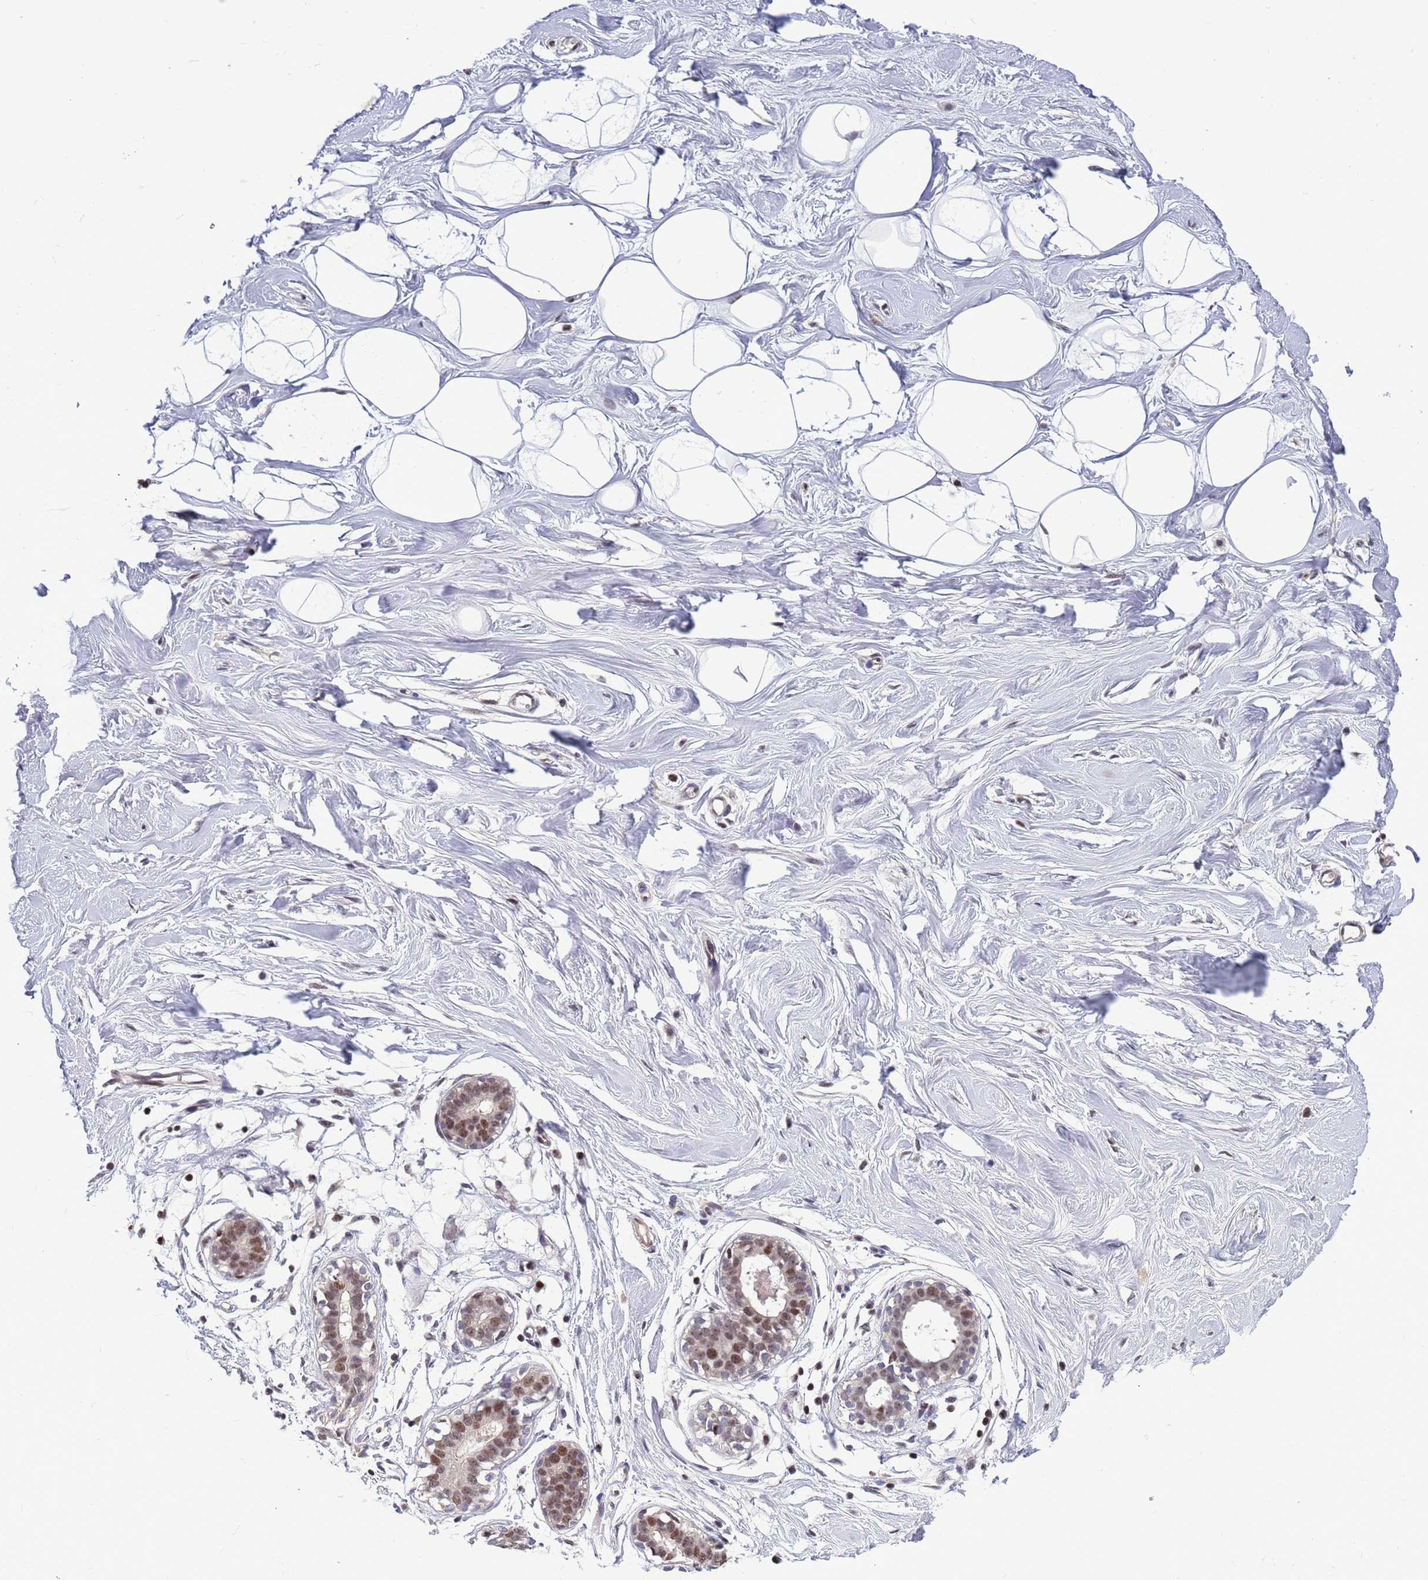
{"staining": {"intensity": "negative", "quantity": "none", "location": "none"}, "tissue": "breast", "cell_type": "Adipocytes", "image_type": "normal", "snomed": [{"axis": "morphology", "description": "Normal tissue, NOS"}, {"axis": "morphology", "description": "Adenoma, NOS"}, {"axis": "topography", "description": "Breast"}], "caption": "Adipocytes are negative for protein expression in benign human breast. (Stains: DAB immunohistochemistry with hematoxylin counter stain, Microscopy: brightfield microscopy at high magnification).", "gene": "NSL1", "patient": {"sex": "female", "age": 23}}